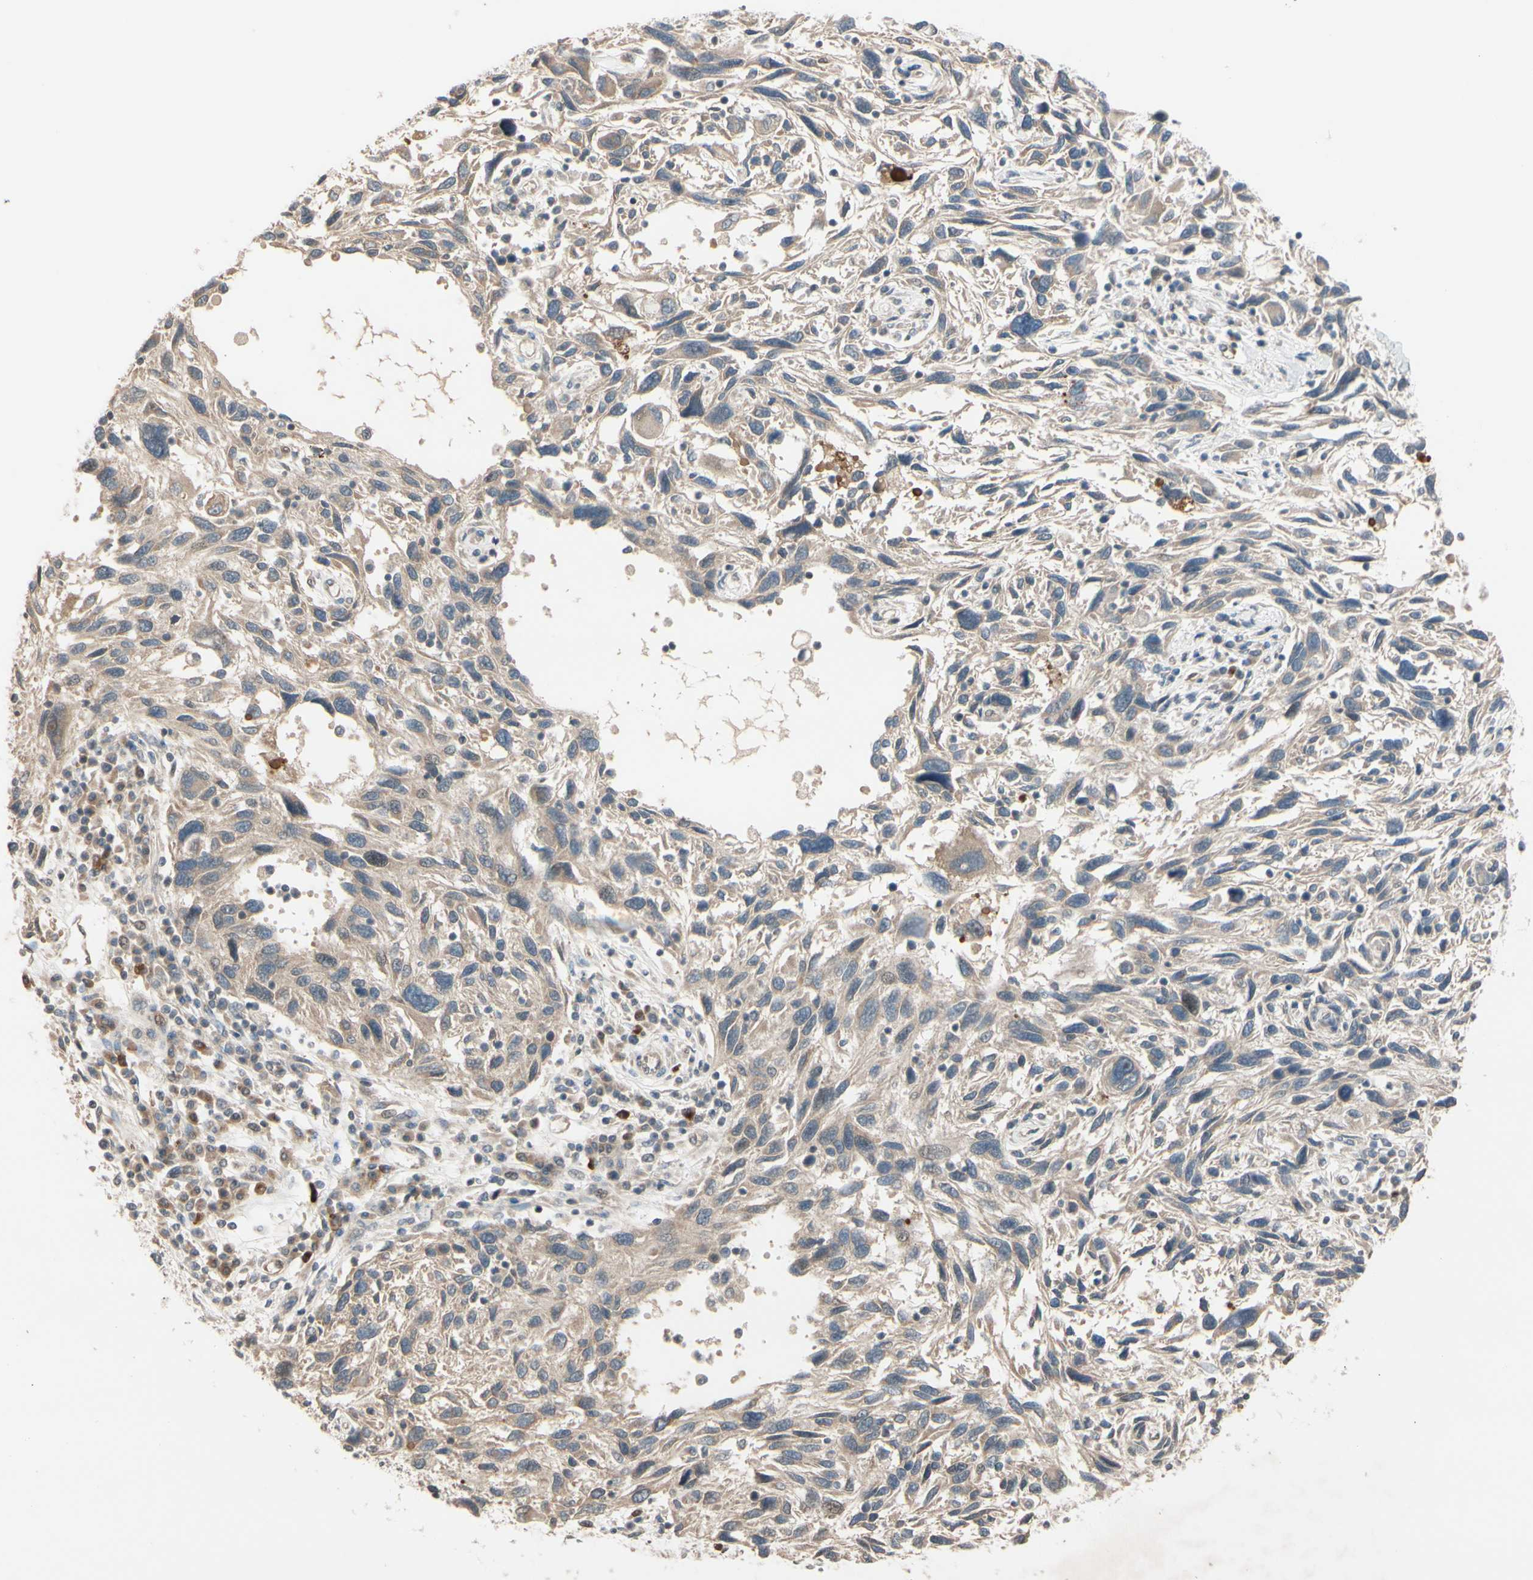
{"staining": {"intensity": "weak", "quantity": "25%-75%", "location": "cytoplasmic/membranous"}, "tissue": "melanoma", "cell_type": "Tumor cells", "image_type": "cancer", "snomed": [{"axis": "morphology", "description": "Malignant melanoma, NOS"}, {"axis": "topography", "description": "Skin"}], "caption": "Human melanoma stained with a protein marker demonstrates weak staining in tumor cells.", "gene": "FGF10", "patient": {"sex": "male", "age": 53}}